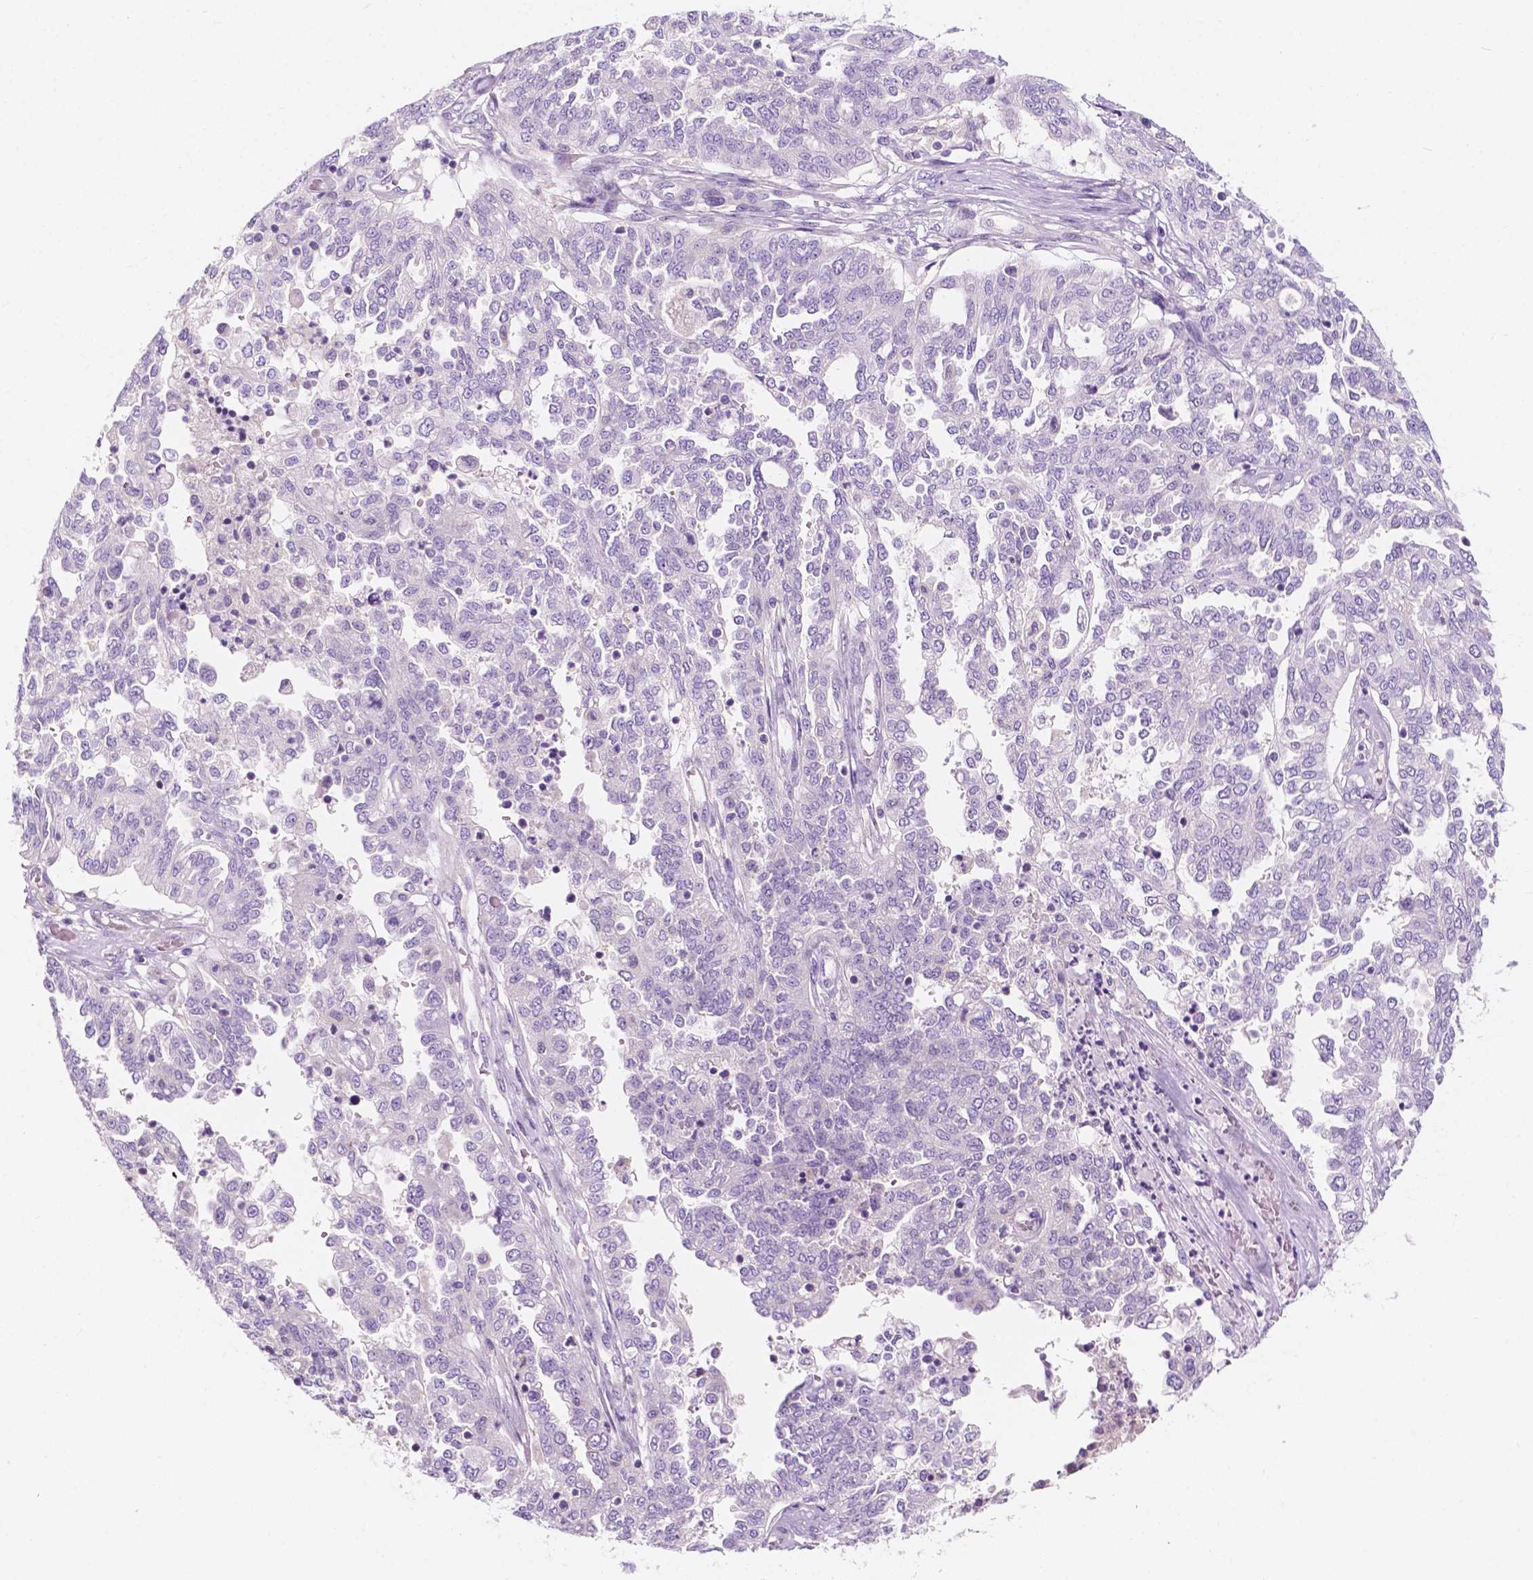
{"staining": {"intensity": "negative", "quantity": "none", "location": "none"}, "tissue": "ovarian cancer", "cell_type": "Tumor cells", "image_type": "cancer", "snomed": [{"axis": "morphology", "description": "Cystadenocarcinoma, serous, NOS"}, {"axis": "topography", "description": "Ovary"}], "caption": "Ovarian cancer stained for a protein using immunohistochemistry demonstrates no expression tumor cells.", "gene": "SIRT2", "patient": {"sex": "female", "age": 67}}